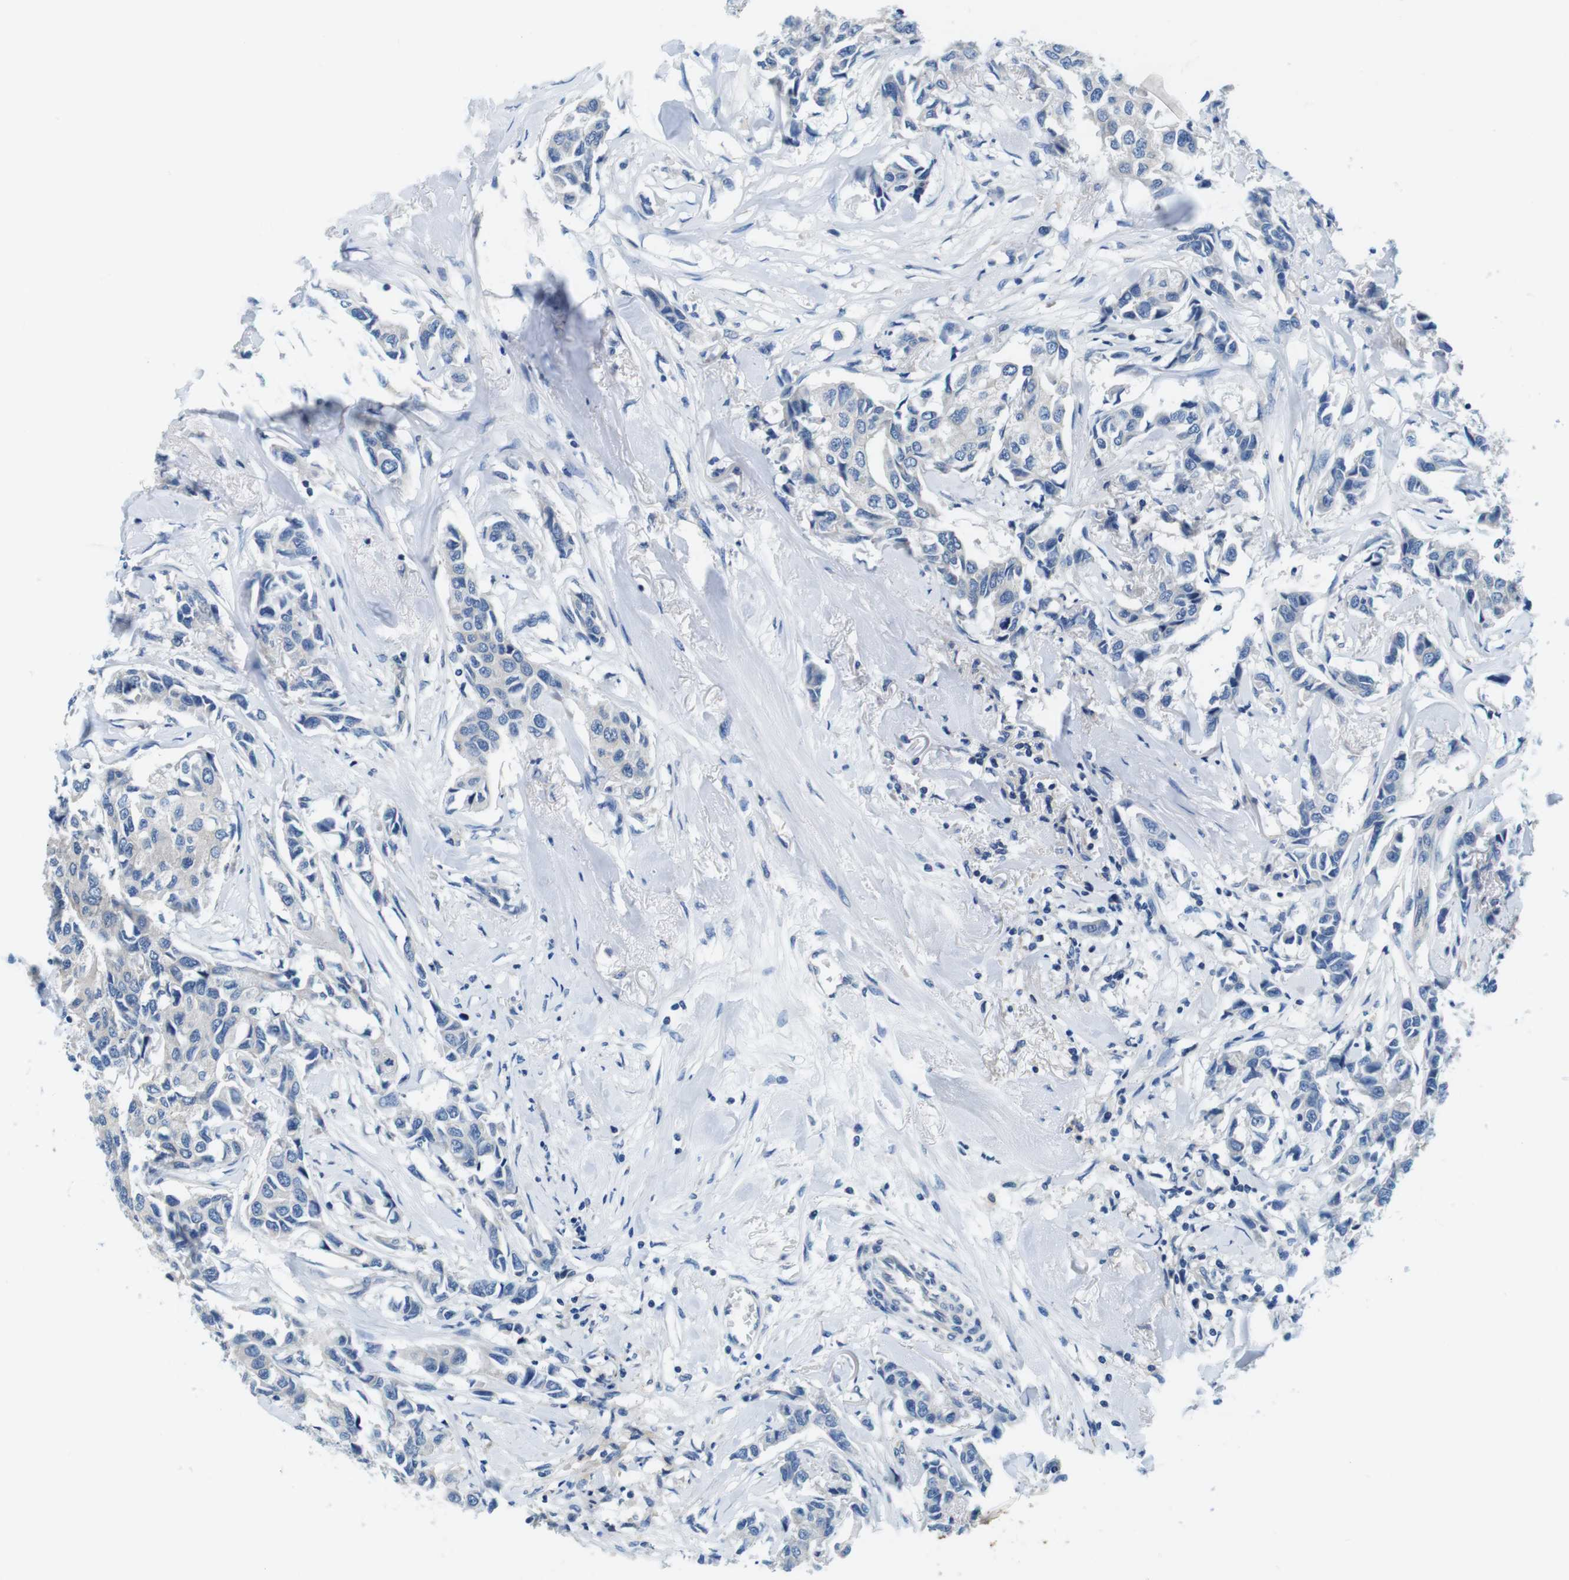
{"staining": {"intensity": "negative", "quantity": "none", "location": "none"}, "tissue": "breast cancer", "cell_type": "Tumor cells", "image_type": "cancer", "snomed": [{"axis": "morphology", "description": "Duct carcinoma"}, {"axis": "topography", "description": "Breast"}], "caption": "An IHC micrograph of breast cancer is shown. There is no staining in tumor cells of breast cancer.", "gene": "DENND4C", "patient": {"sex": "female", "age": 80}}